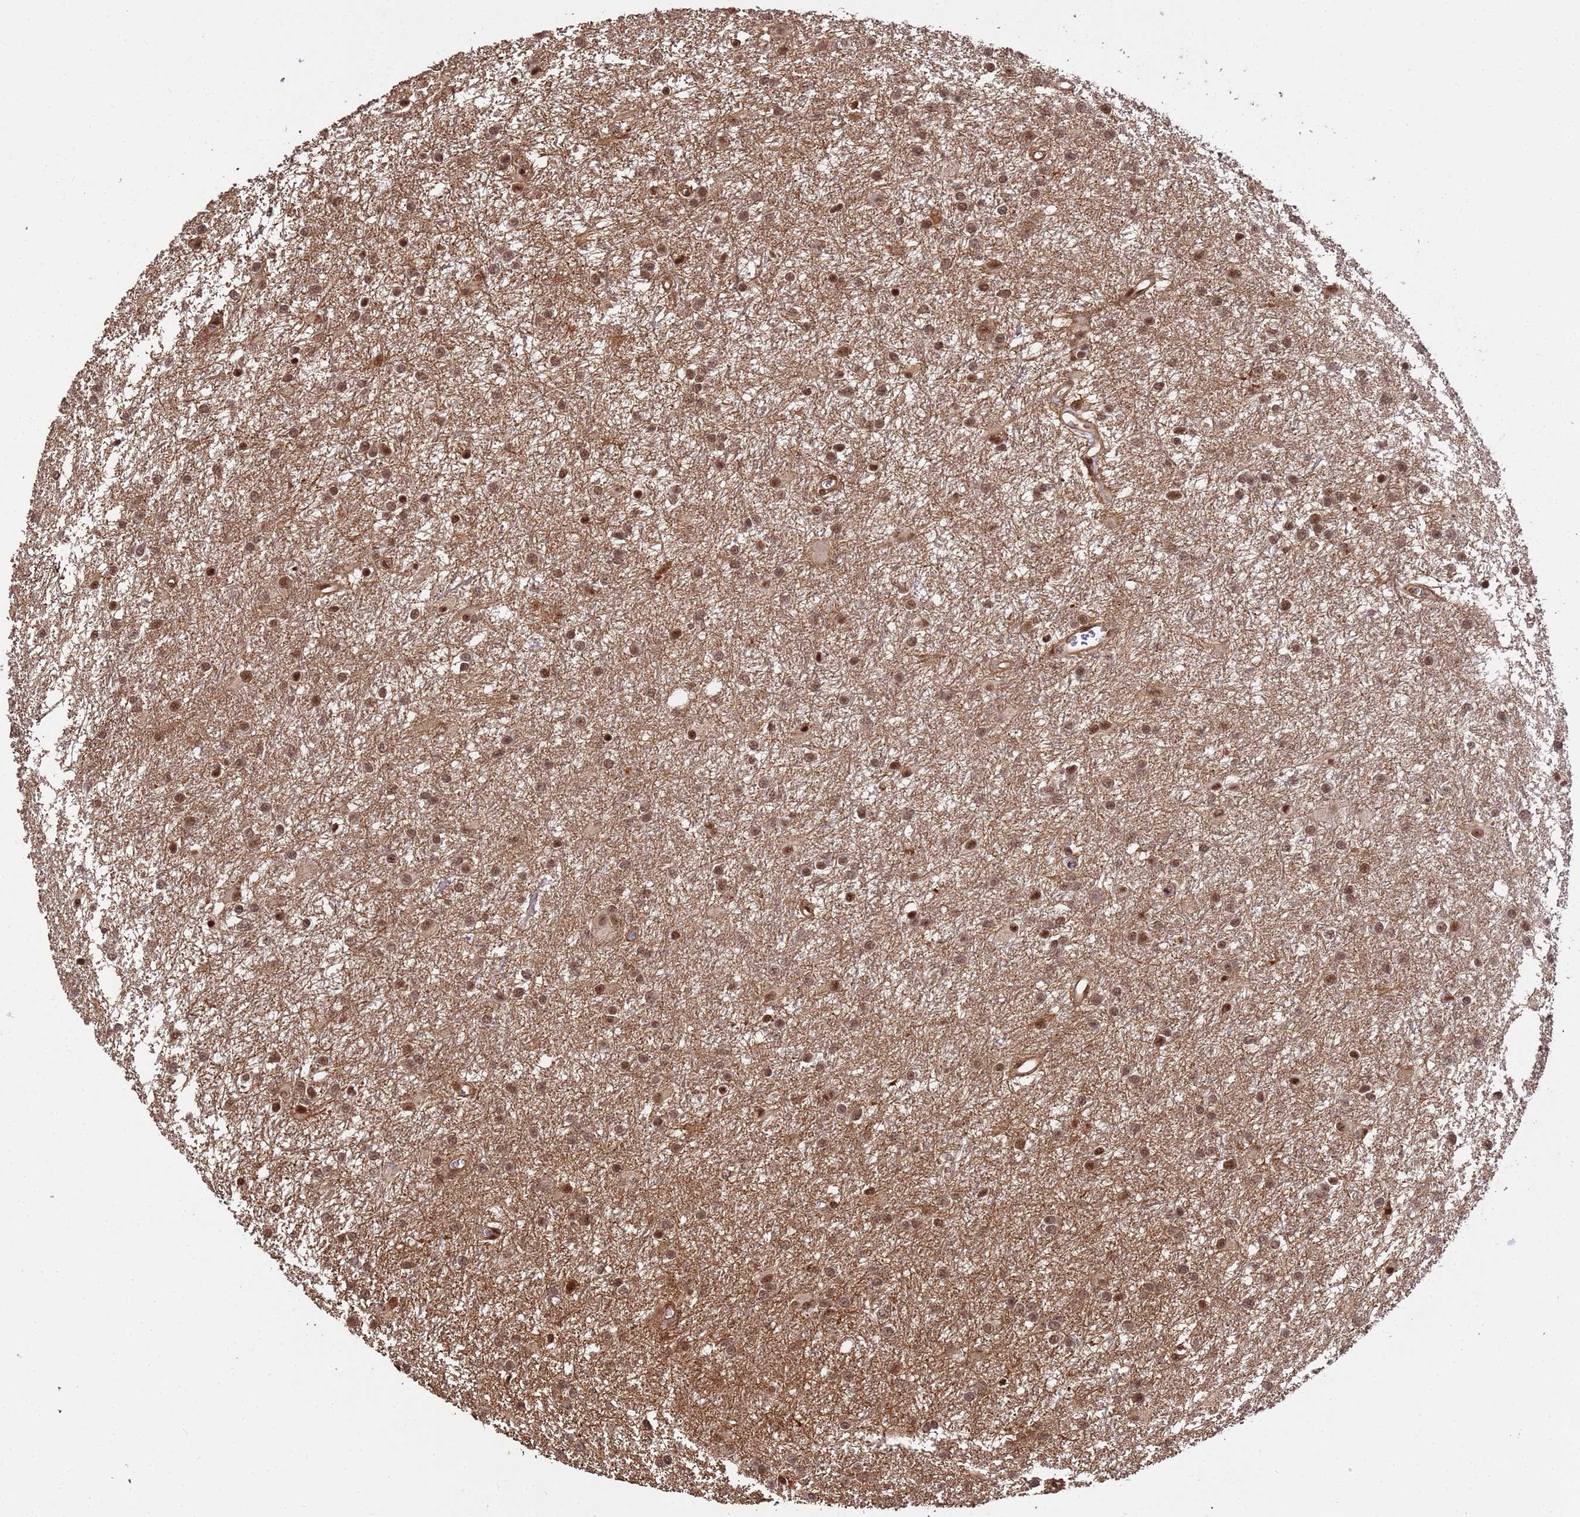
{"staining": {"intensity": "strong", "quantity": ">75%", "location": "cytoplasmic/membranous,nuclear"}, "tissue": "glioma", "cell_type": "Tumor cells", "image_type": "cancer", "snomed": [{"axis": "morphology", "description": "Glioma, malignant, High grade"}, {"axis": "topography", "description": "Brain"}], "caption": "Immunohistochemical staining of human glioma reveals strong cytoplasmic/membranous and nuclear protein positivity in about >75% of tumor cells.", "gene": "SYF2", "patient": {"sex": "female", "age": 50}}